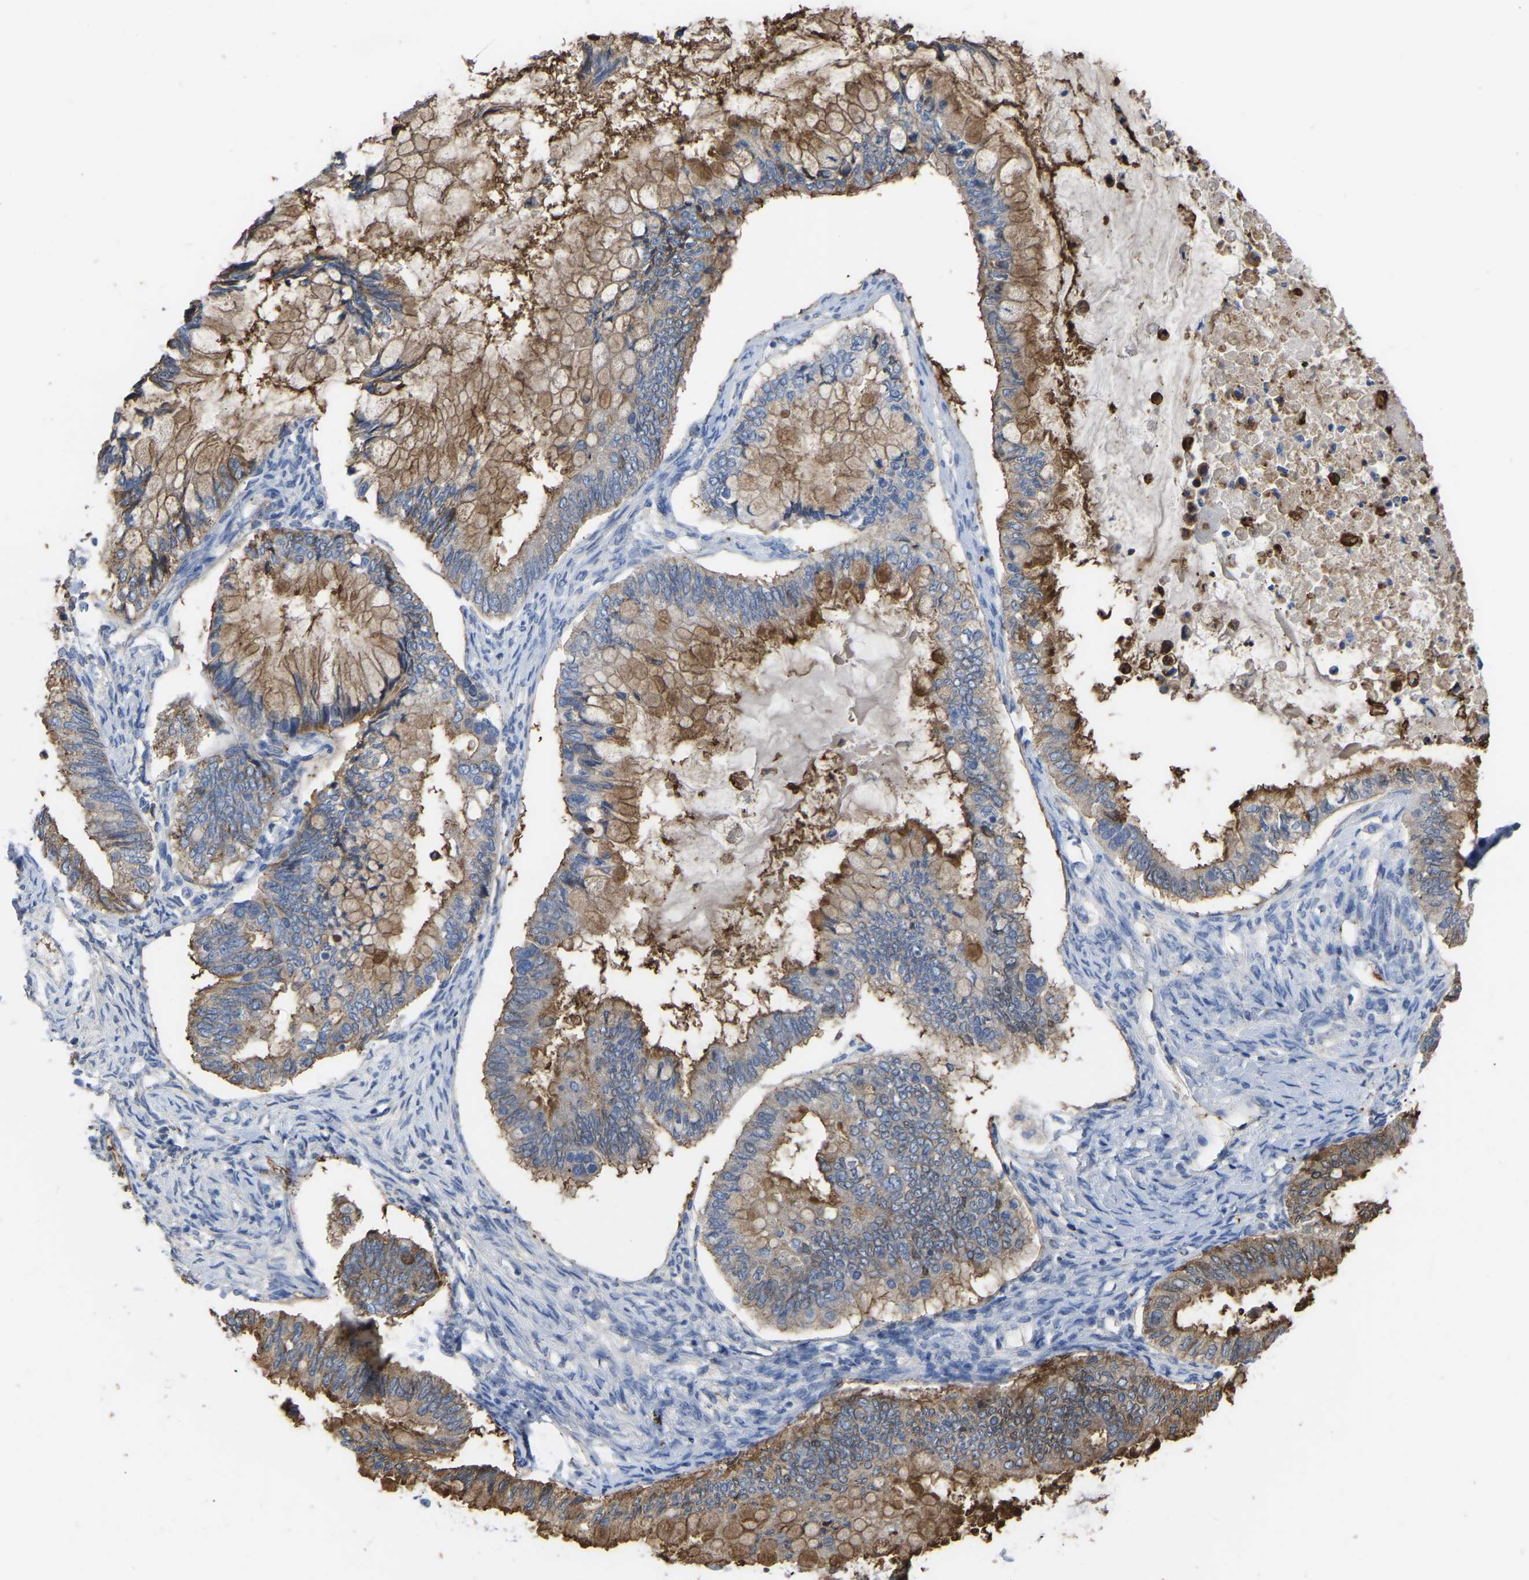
{"staining": {"intensity": "moderate", "quantity": ">75%", "location": "cytoplasmic/membranous"}, "tissue": "ovarian cancer", "cell_type": "Tumor cells", "image_type": "cancer", "snomed": [{"axis": "morphology", "description": "Cystadenocarcinoma, mucinous, NOS"}, {"axis": "topography", "description": "Ovary"}], "caption": "This is a photomicrograph of IHC staining of mucinous cystadenocarcinoma (ovarian), which shows moderate positivity in the cytoplasmic/membranous of tumor cells.", "gene": "ZNF449", "patient": {"sex": "female", "age": 80}}